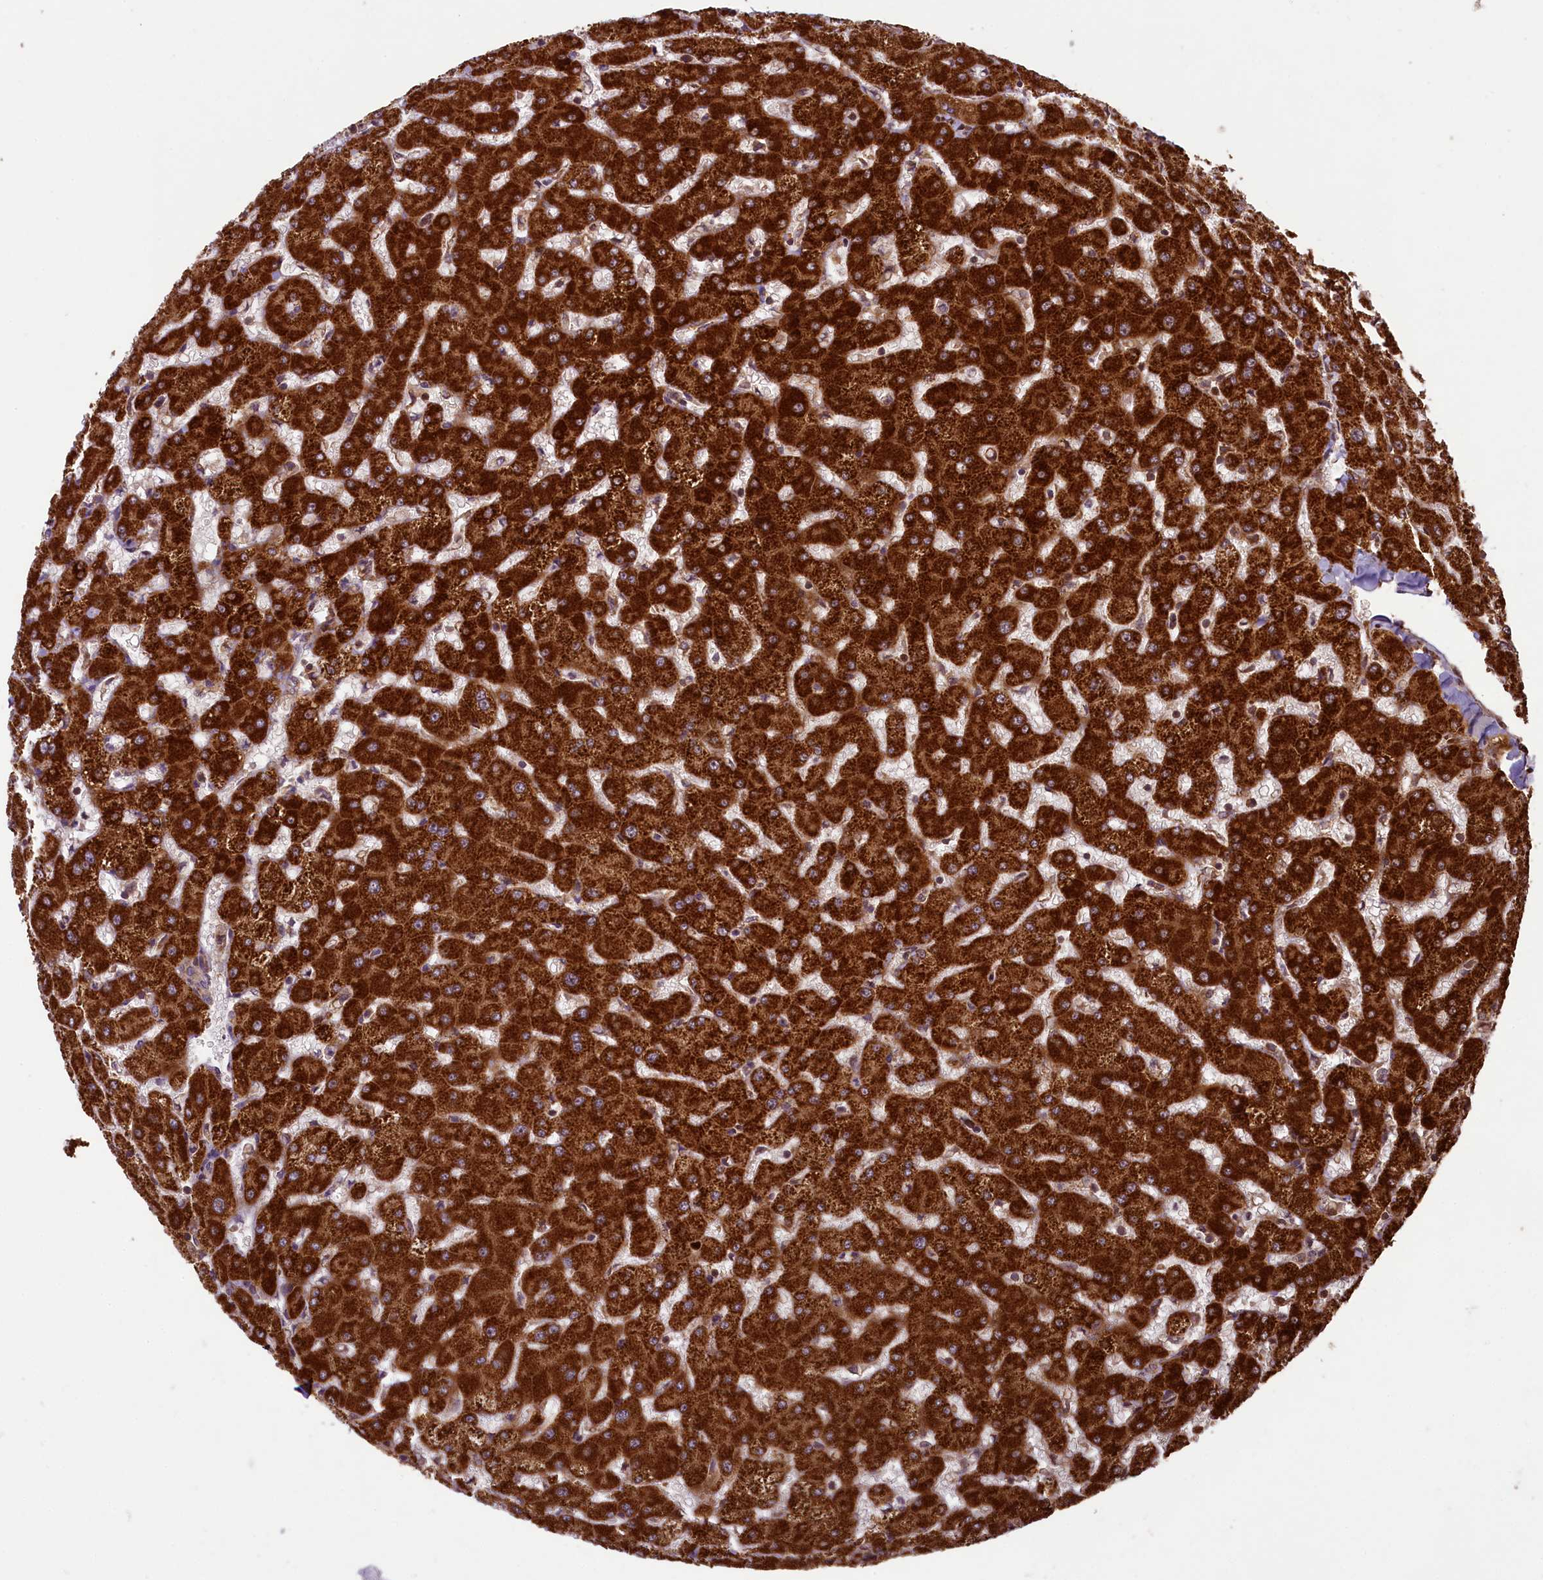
{"staining": {"intensity": "weak", "quantity": ">75%", "location": "cytoplasmic/membranous"}, "tissue": "liver", "cell_type": "Cholangiocytes", "image_type": "normal", "snomed": [{"axis": "morphology", "description": "Normal tissue, NOS"}, {"axis": "topography", "description": "Liver"}], "caption": "Immunohistochemical staining of normal human liver exhibits weak cytoplasmic/membranous protein positivity in about >75% of cholangiocytes. (IHC, brightfield microscopy, high magnification).", "gene": "LARP4", "patient": {"sex": "female", "age": 63}}